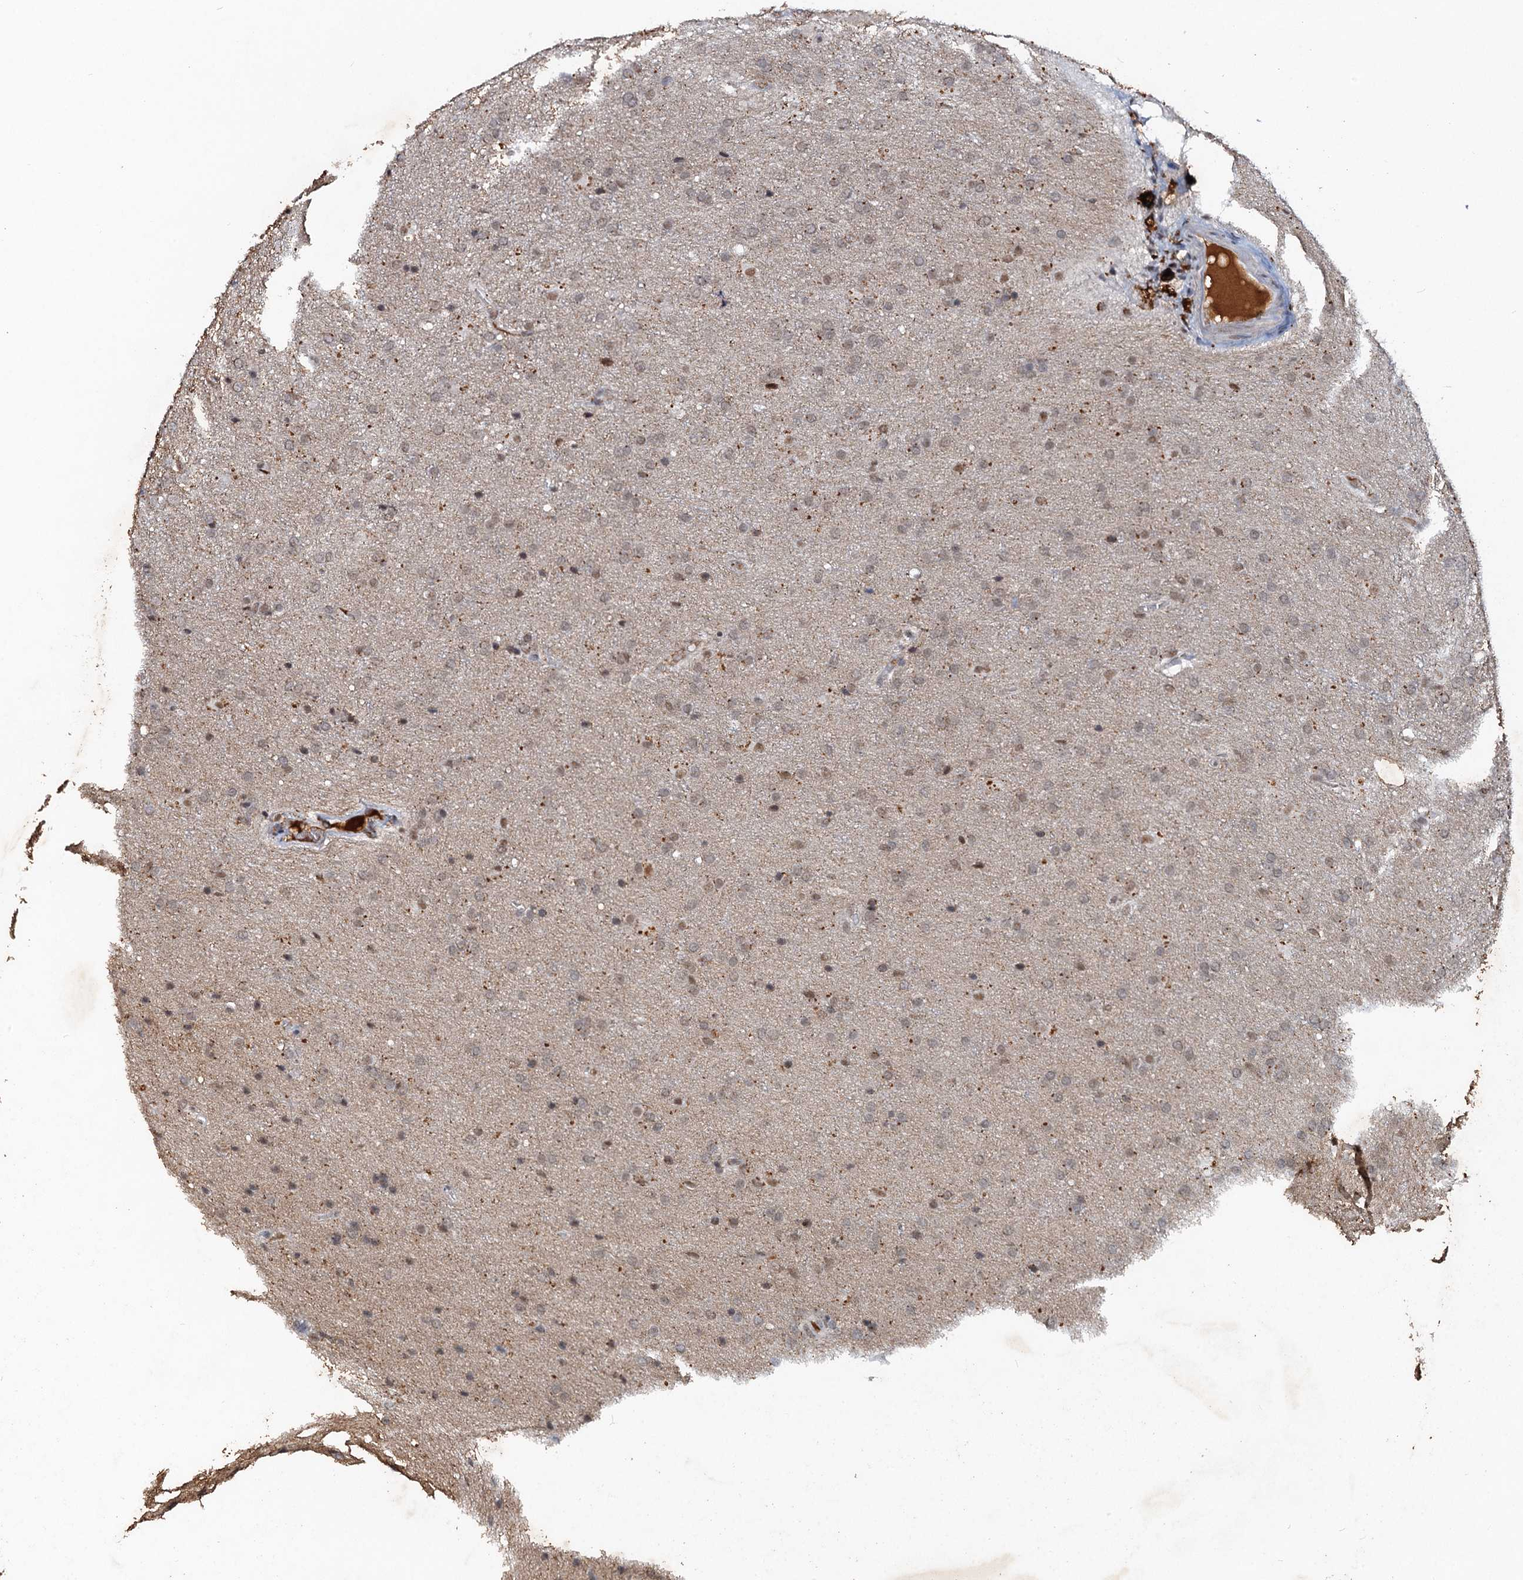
{"staining": {"intensity": "negative", "quantity": "none", "location": "none"}, "tissue": "glioma", "cell_type": "Tumor cells", "image_type": "cancer", "snomed": [{"axis": "morphology", "description": "Glioma, malignant, Low grade"}, {"axis": "topography", "description": "Brain"}], "caption": "Immunohistochemistry image of glioma stained for a protein (brown), which exhibits no staining in tumor cells.", "gene": "CSTF3", "patient": {"sex": "female", "age": 32}}